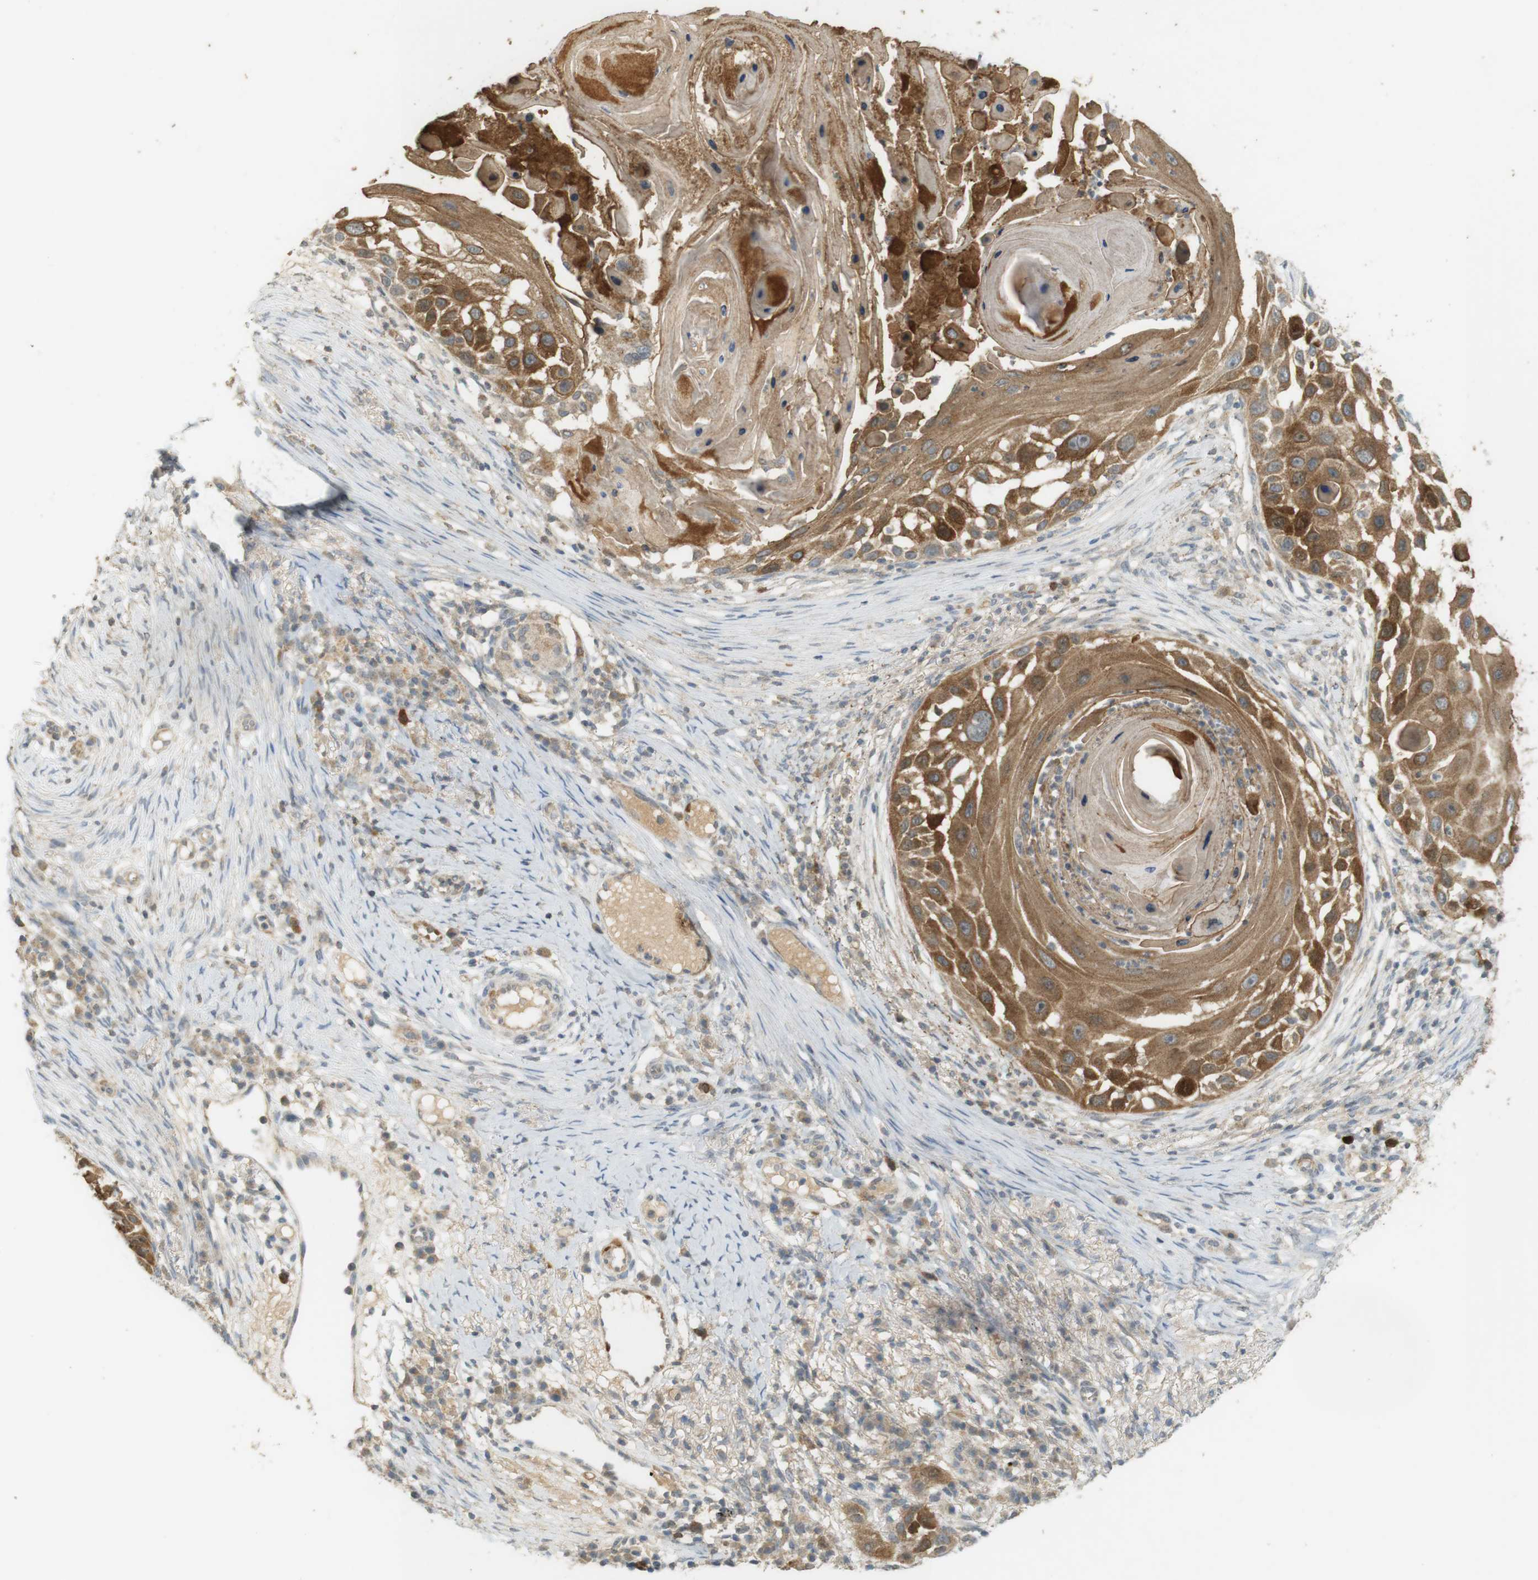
{"staining": {"intensity": "moderate", "quantity": ">75%", "location": "cytoplasmic/membranous"}, "tissue": "skin cancer", "cell_type": "Tumor cells", "image_type": "cancer", "snomed": [{"axis": "morphology", "description": "Squamous cell carcinoma, NOS"}, {"axis": "topography", "description": "Skin"}], "caption": "Tumor cells reveal medium levels of moderate cytoplasmic/membranous positivity in about >75% of cells in human skin cancer.", "gene": "TTK", "patient": {"sex": "female", "age": 44}}